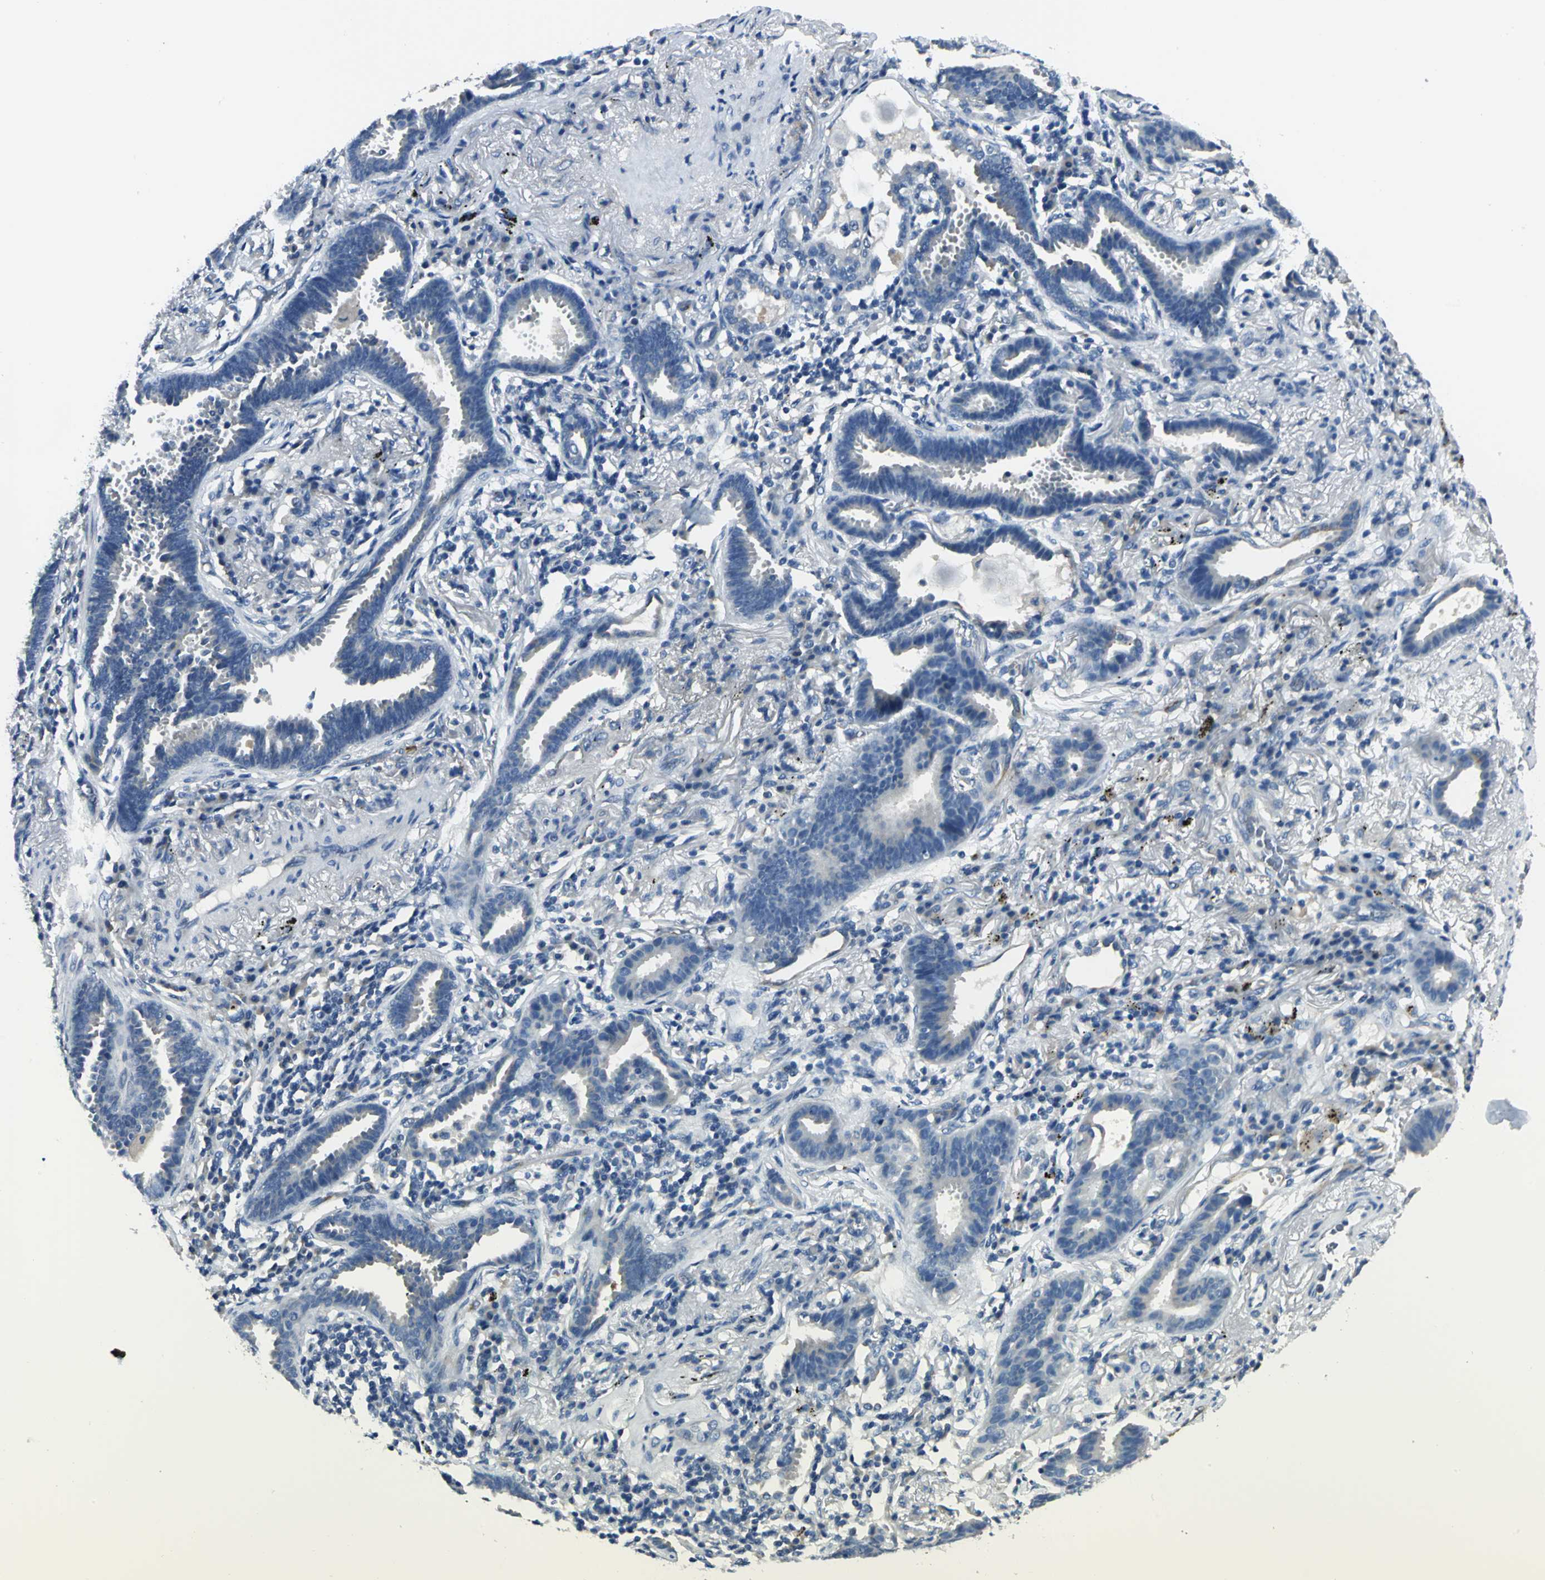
{"staining": {"intensity": "negative", "quantity": "none", "location": "none"}, "tissue": "lung cancer", "cell_type": "Tumor cells", "image_type": "cancer", "snomed": [{"axis": "morphology", "description": "Adenocarcinoma, NOS"}, {"axis": "topography", "description": "Lung"}], "caption": "Immunohistochemistry histopathology image of human lung adenocarcinoma stained for a protein (brown), which exhibits no expression in tumor cells.", "gene": "B3GNT2", "patient": {"sex": "female", "age": 64}}